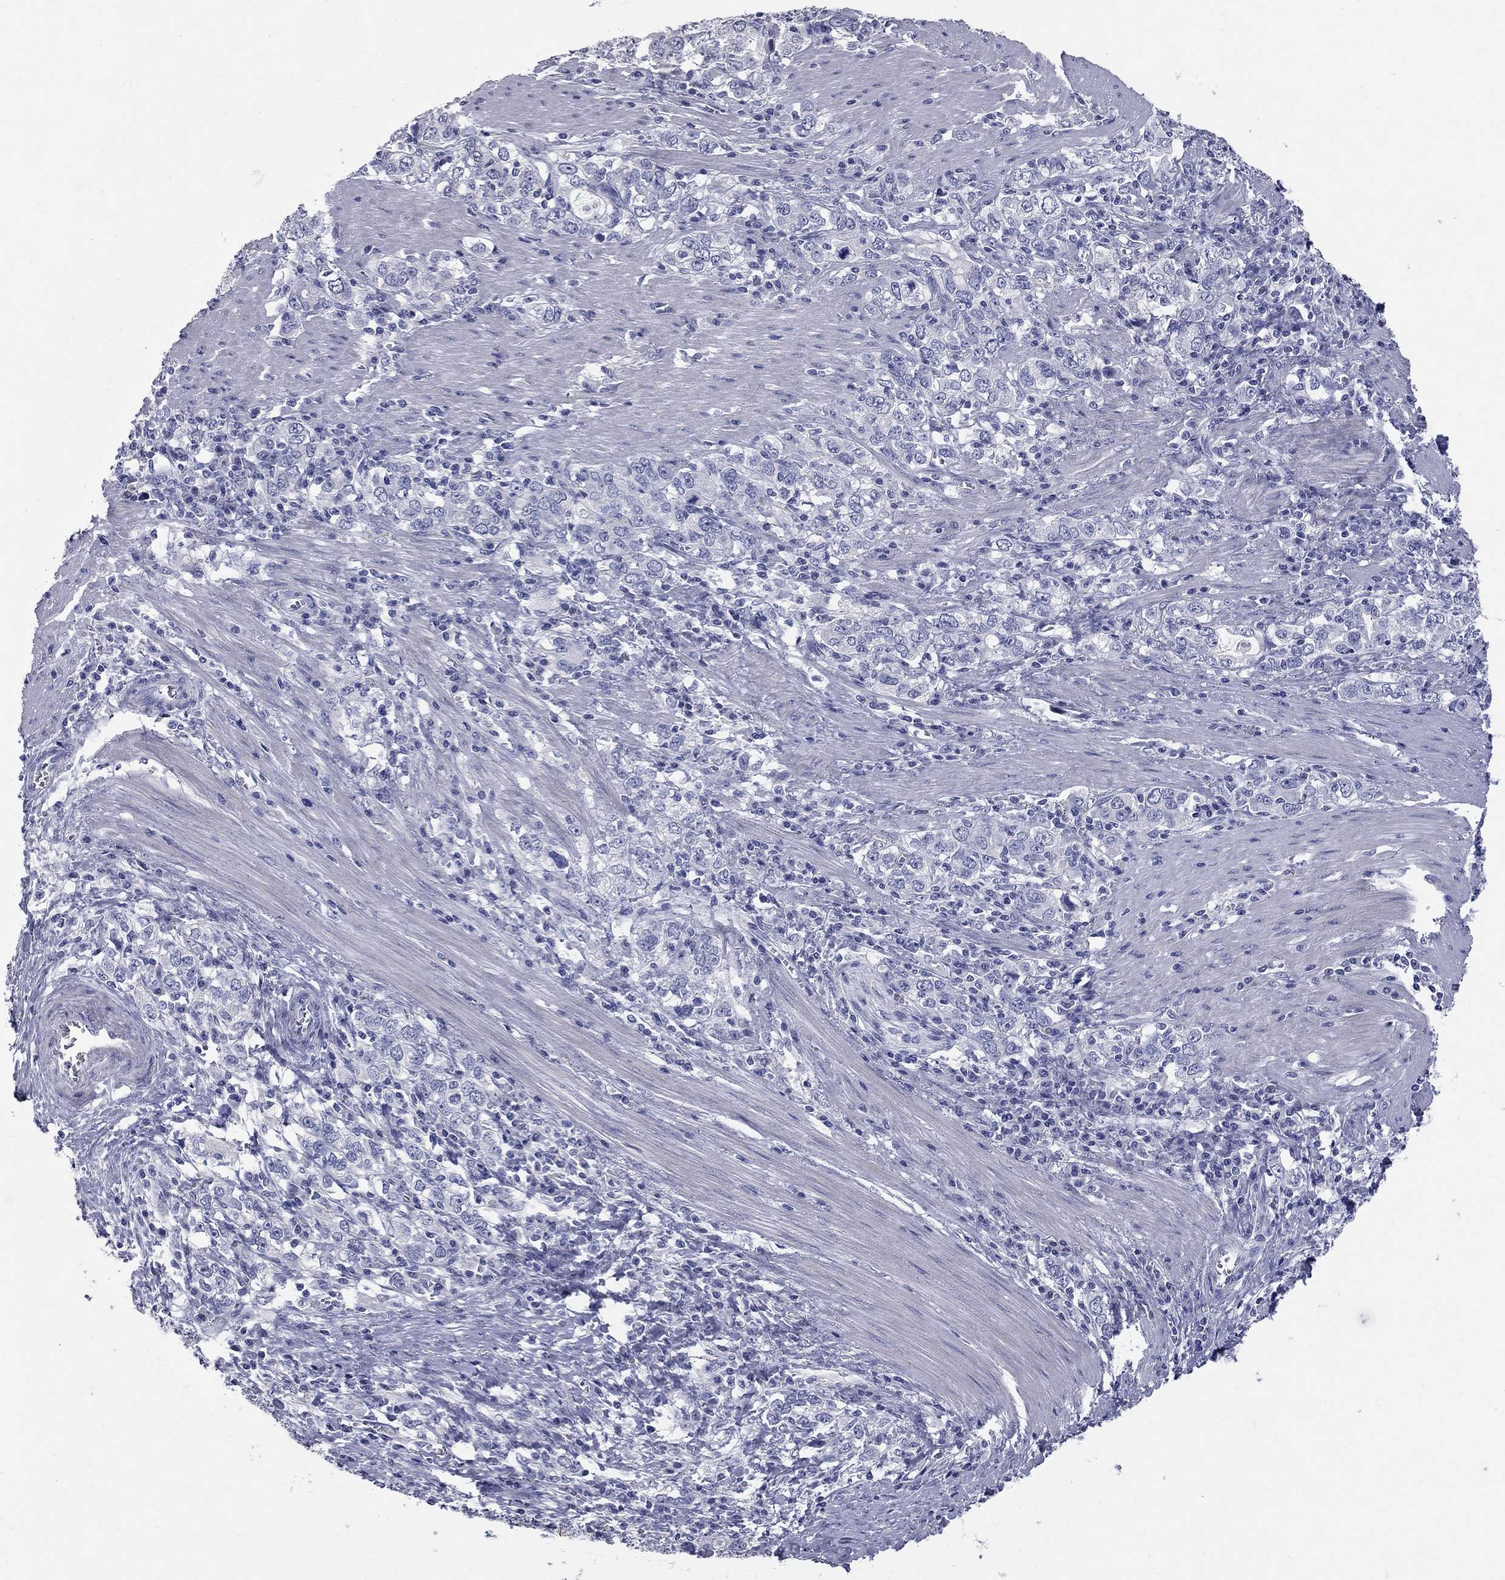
{"staining": {"intensity": "negative", "quantity": "none", "location": "none"}, "tissue": "stomach cancer", "cell_type": "Tumor cells", "image_type": "cancer", "snomed": [{"axis": "morphology", "description": "Adenocarcinoma, NOS"}, {"axis": "topography", "description": "Stomach, lower"}], "caption": "Tumor cells are negative for protein expression in human adenocarcinoma (stomach).", "gene": "SYT12", "patient": {"sex": "female", "age": 72}}